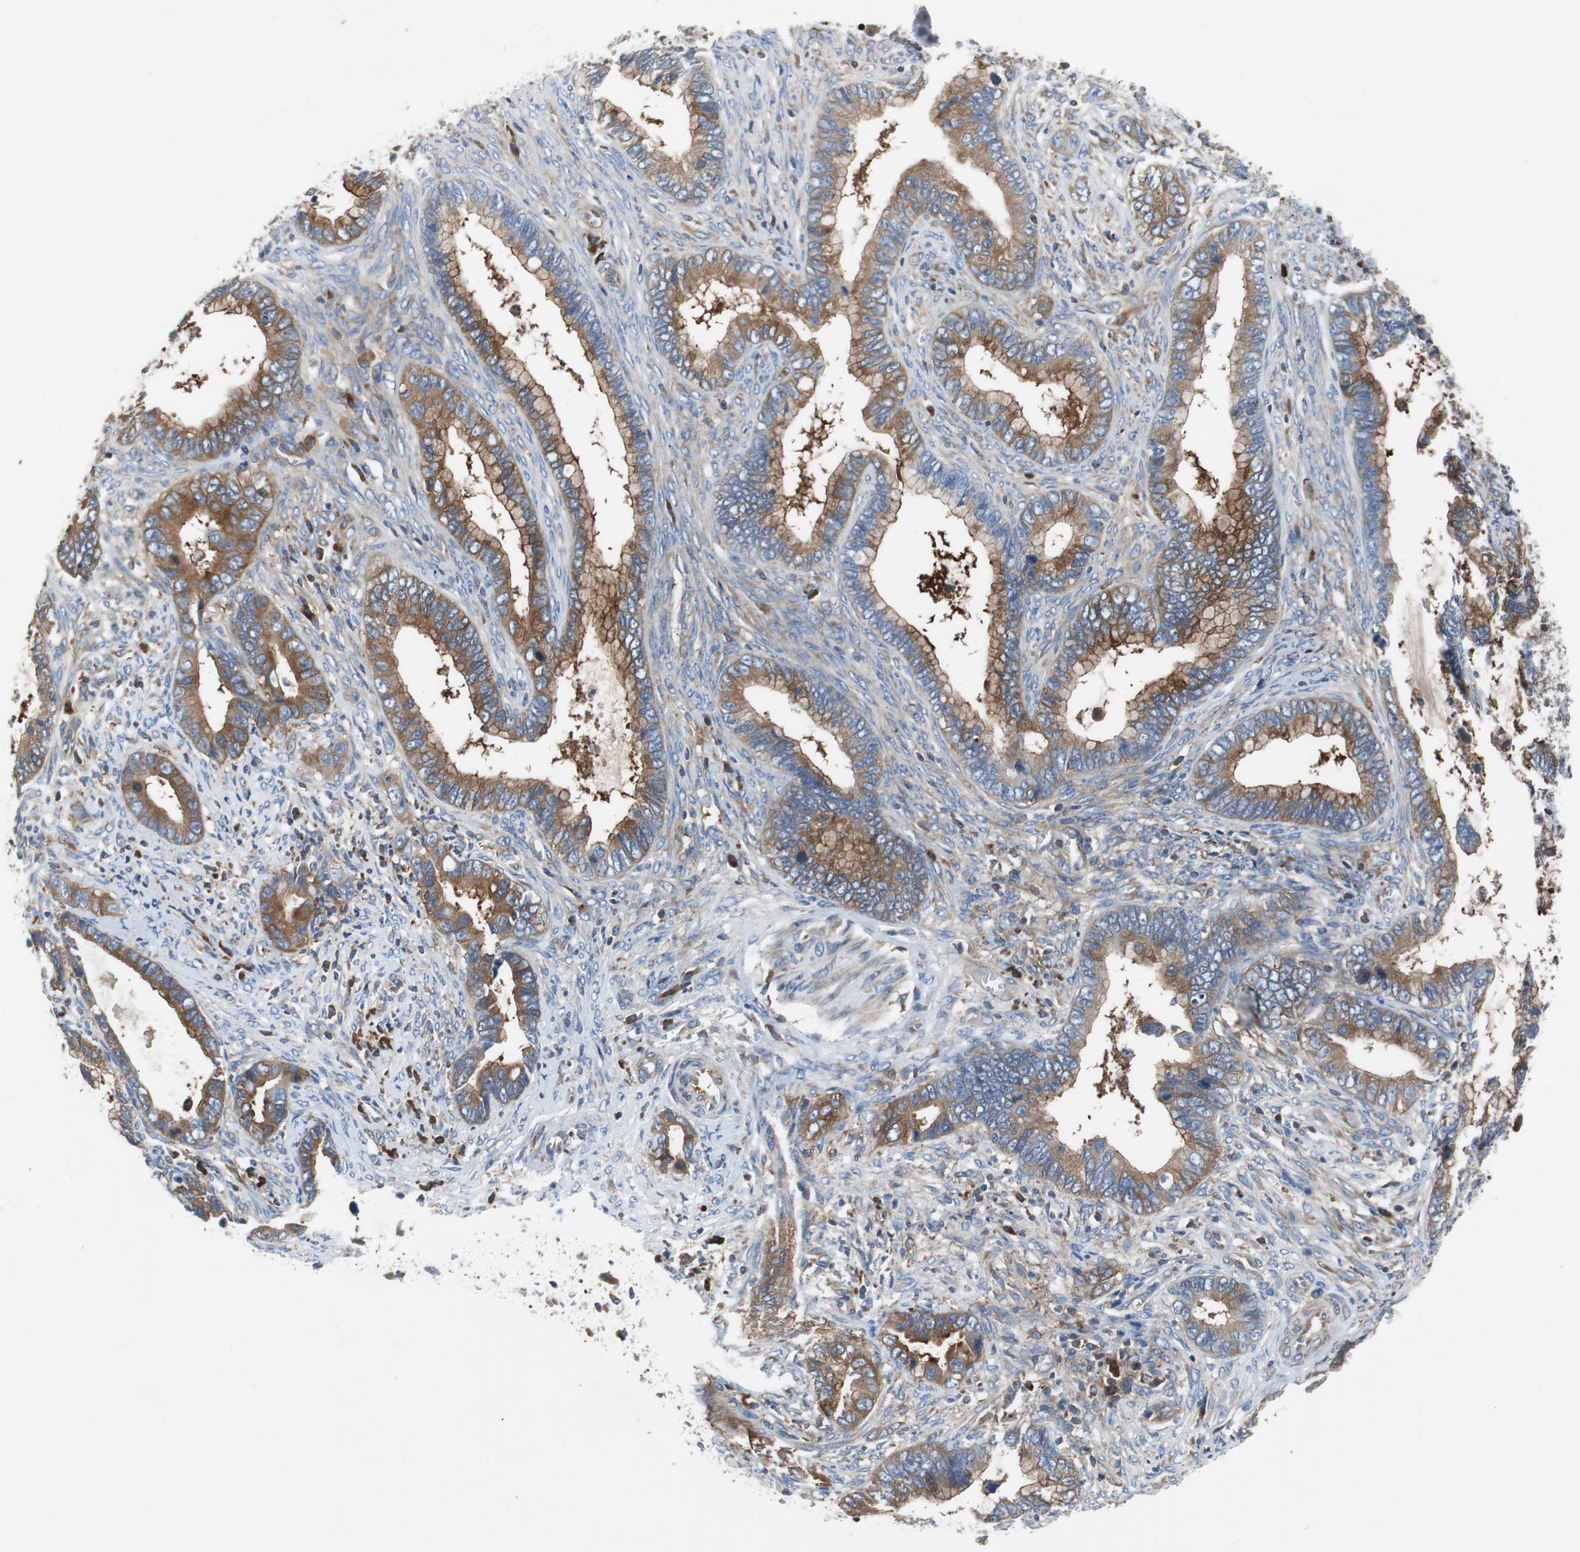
{"staining": {"intensity": "moderate", "quantity": "25%-75%", "location": "cytoplasmic/membranous"}, "tissue": "cervical cancer", "cell_type": "Tumor cells", "image_type": "cancer", "snomed": [{"axis": "morphology", "description": "Adenocarcinoma, NOS"}, {"axis": "topography", "description": "Cervix"}], "caption": "Brown immunohistochemical staining in cervical cancer exhibits moderate cytoplasmic/membranous positivity in approximately 25%-75% of tumor cells.", "gene": "GYS1", "patient": {"sex": "female", "age": 44}}